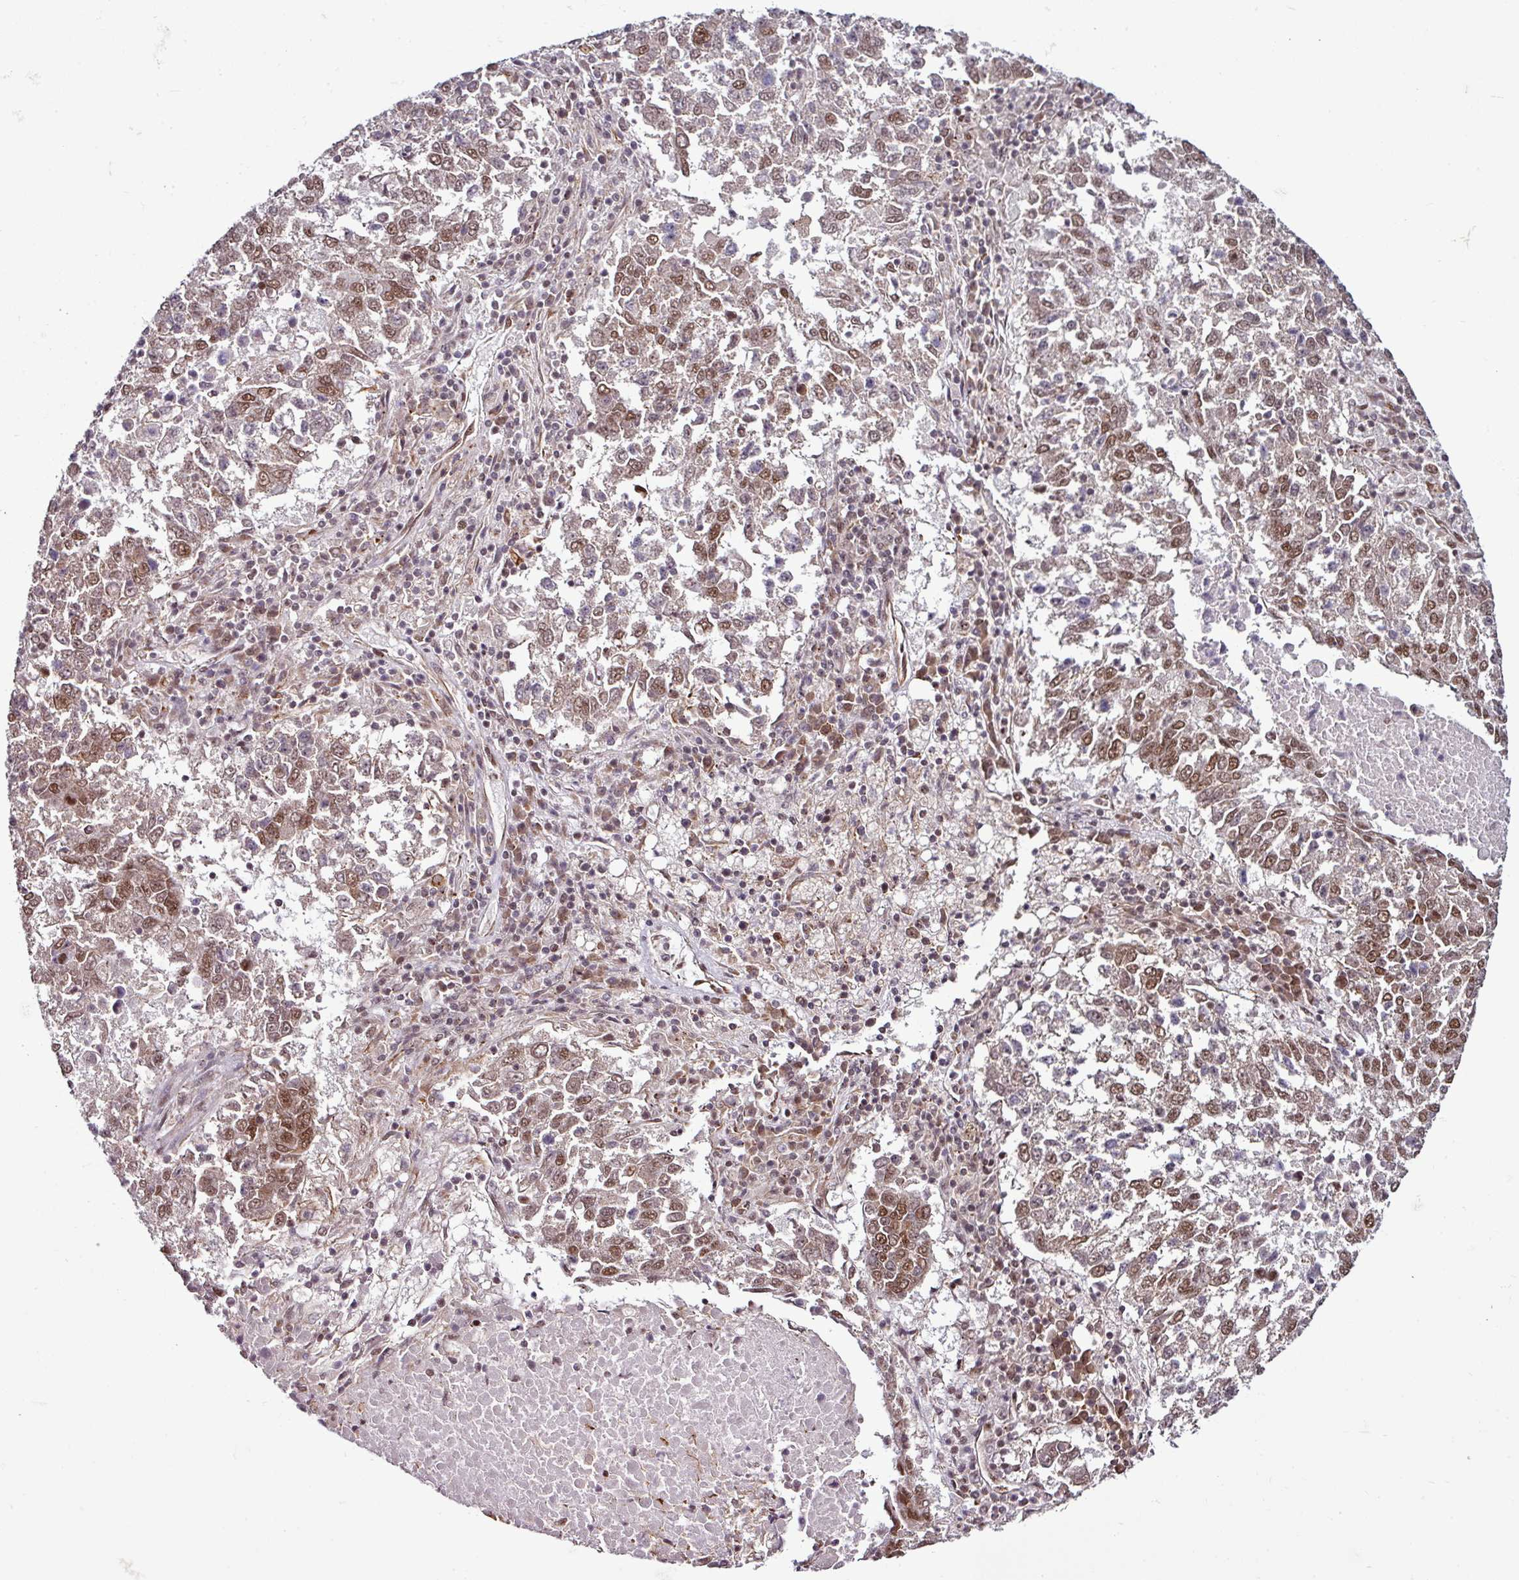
{"staining": {"intensity": "moderate", "quantity": ">75%", "location": "nuclear"}, "tissue": "lung cancer", "cell_type": "Tumor cells", "image_type": "cancer", "snomed": [{"axis": "morphology", "description": "Squamous cell carcinoma, NOS"}, {"axis": "topography", "description": "Lung"}], "caption": "IHC photomicrograph of neoplastic tissue: human lung squamous cell carcinoma stained using immunohistochemistry (IHC) shows medium levels of moderate protein expression localized specifically in the nuclear of tumor cells, appearing as a nuclear brown color.", "gene": "MORF4L2", "patient": {"sex": "male", "age": 73}}